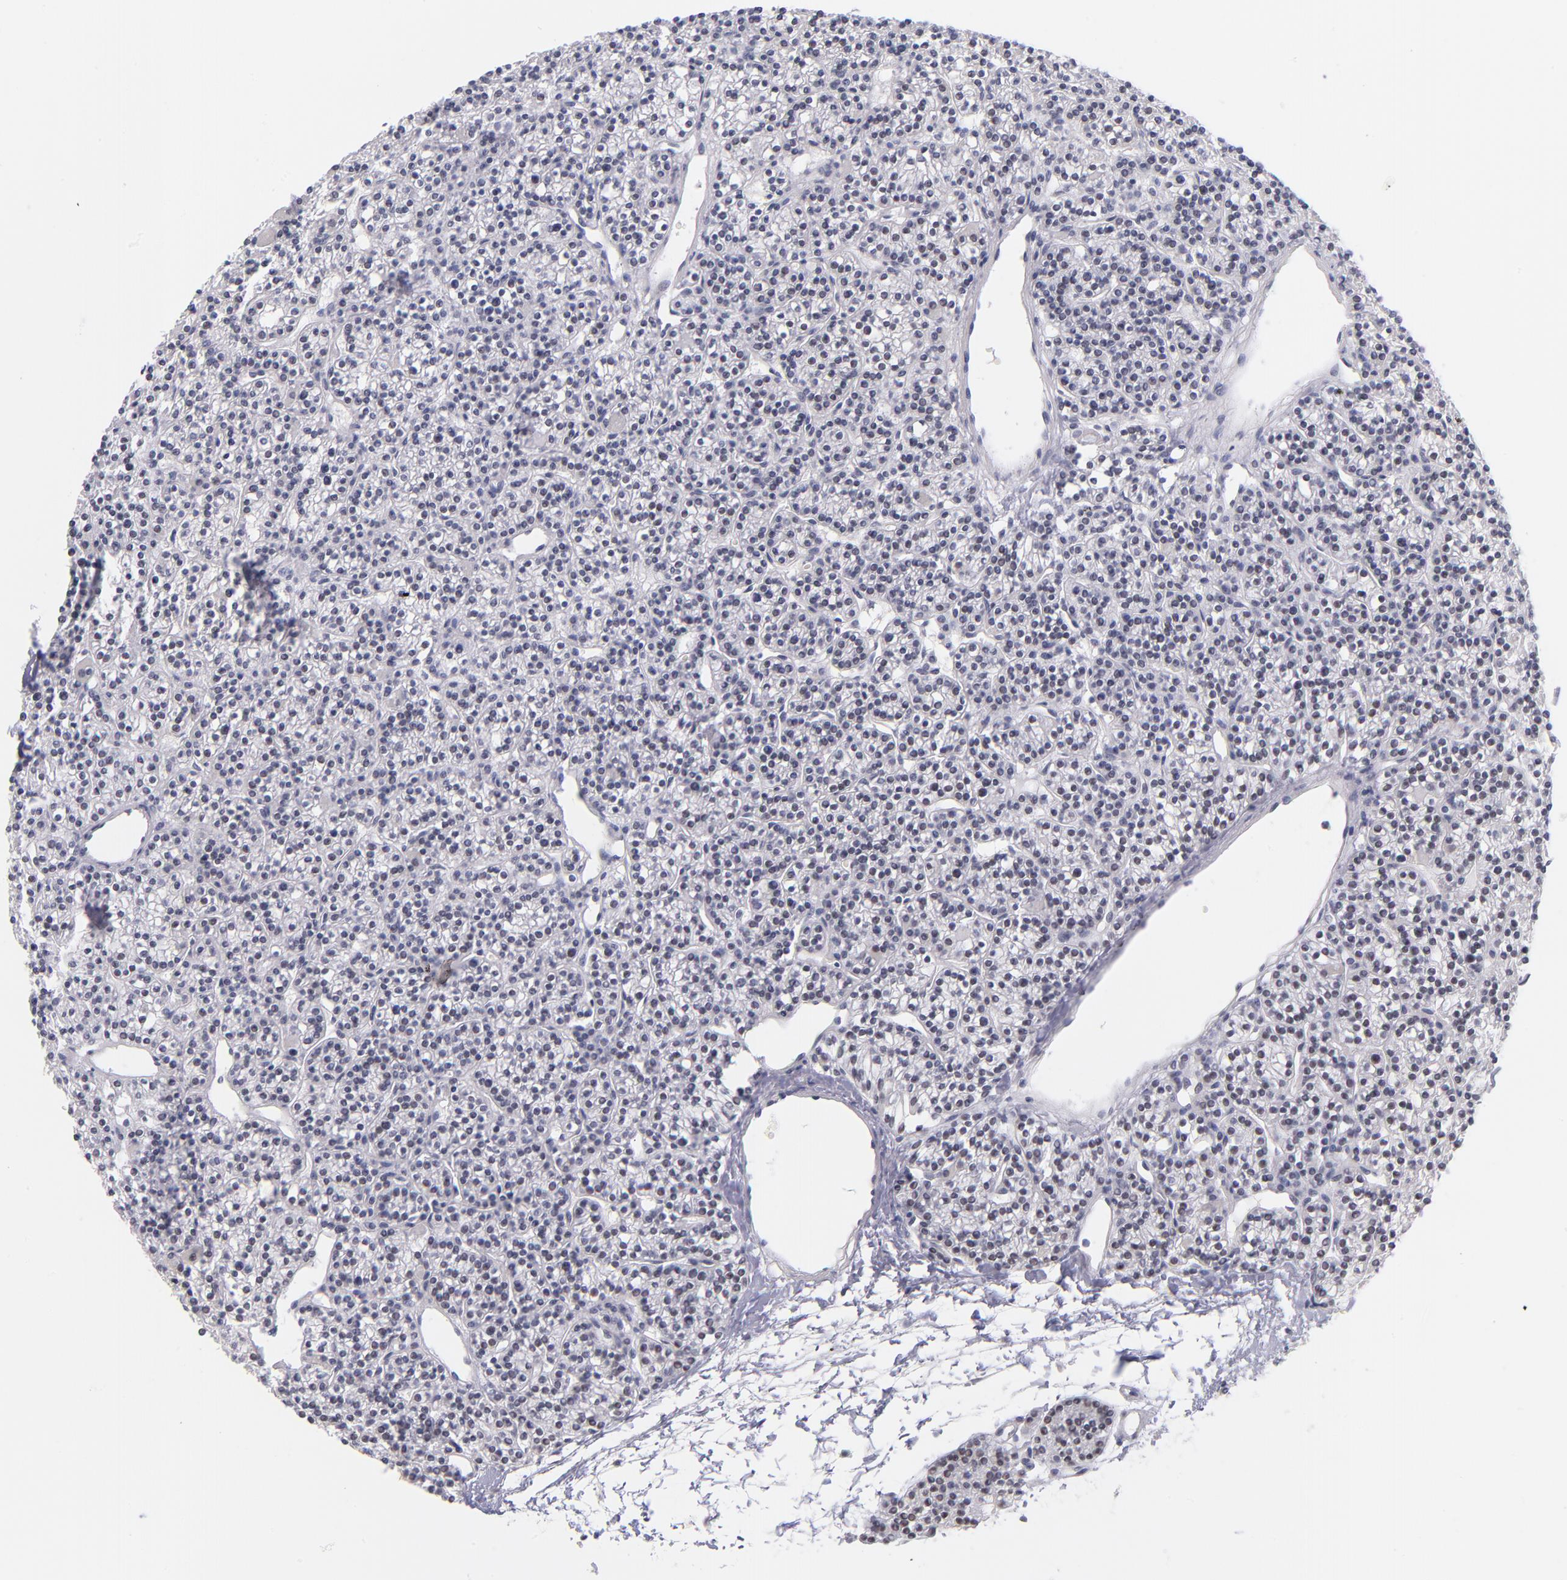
{"staining": {"intensity": "weak", "quantity": "<25%", "location": "nuclear"}, "tissue": "parathyroid gland", "cell_type": "Glandular cells", "image_type": "normal", "snomed": [{"axis": "morphology", "description": "Normal tissue, NOS"}, {"axis": "topography", "description": "Parathyroid gland"}], "caption": "Glandular cells show no significant protein positivity in benign parathyroid gland. The staining is performed using DAB brown chromogen with nuclei counter-stained in using hematoxylin.", "gene": "SNRPB", "patient": {"sex": "female", "age": 50}}